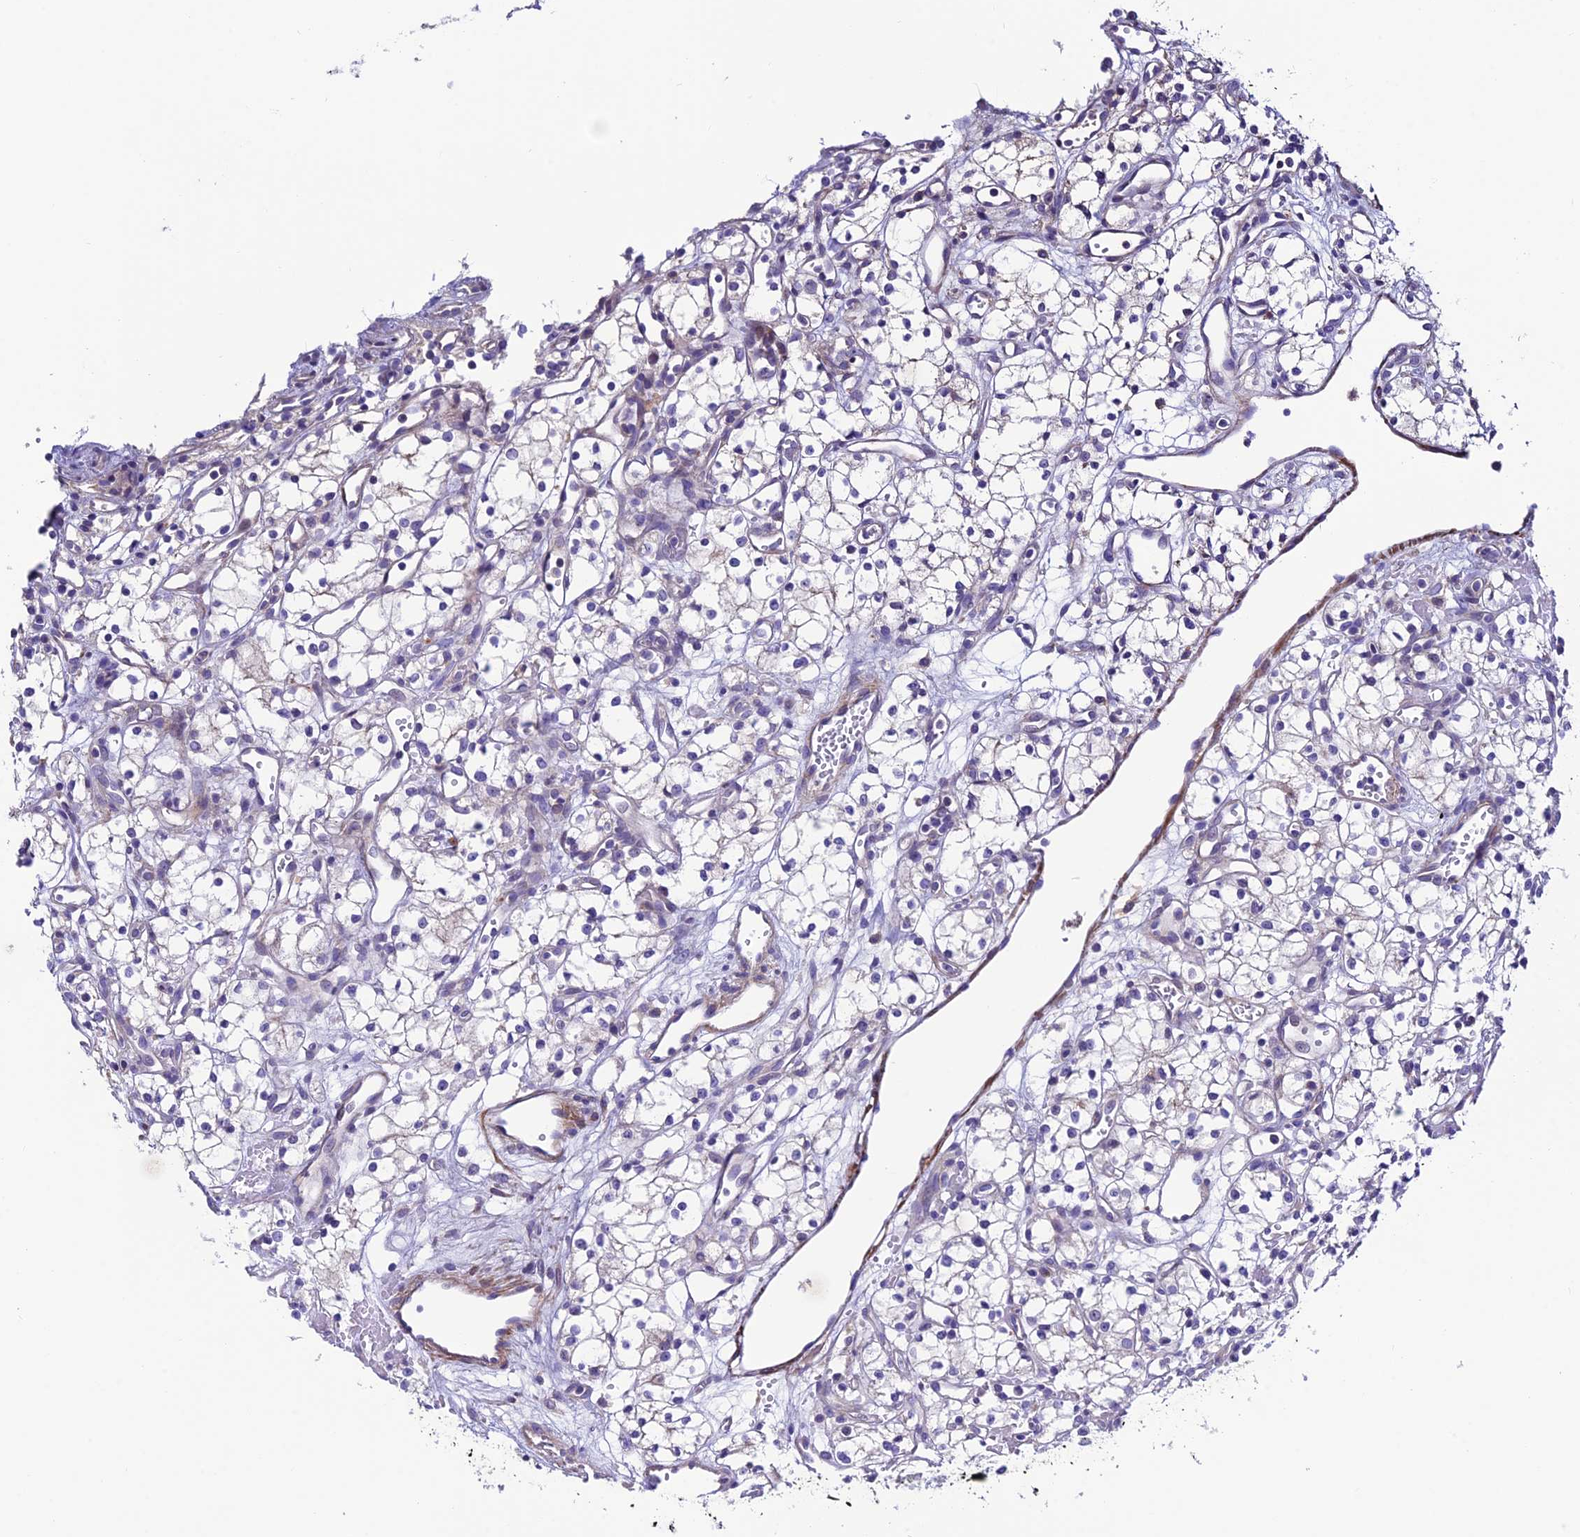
{"staining": {"intensity": "negative", "quantity": "none", "location": "none"}, "tissue": "renal cancer", "cell_type": "Tumor cells", "image_type": "cancer", "snomed": [{"axis": "morphology", "description": "Adenocarcinoma, NOS"}, {"axis": "topography", "description": "Kidney"}], "caption": "DAB immunohistochemical staining of renal cancer displays no significant staining in tumor cells. The staining is performed using DAB (3,3'-diaminobenzidine) brown chromogen with nuclei counter-stained in using hematoxylin.", "gene": "FAM178B", "patient": {"sex": "male", "age": 59}}